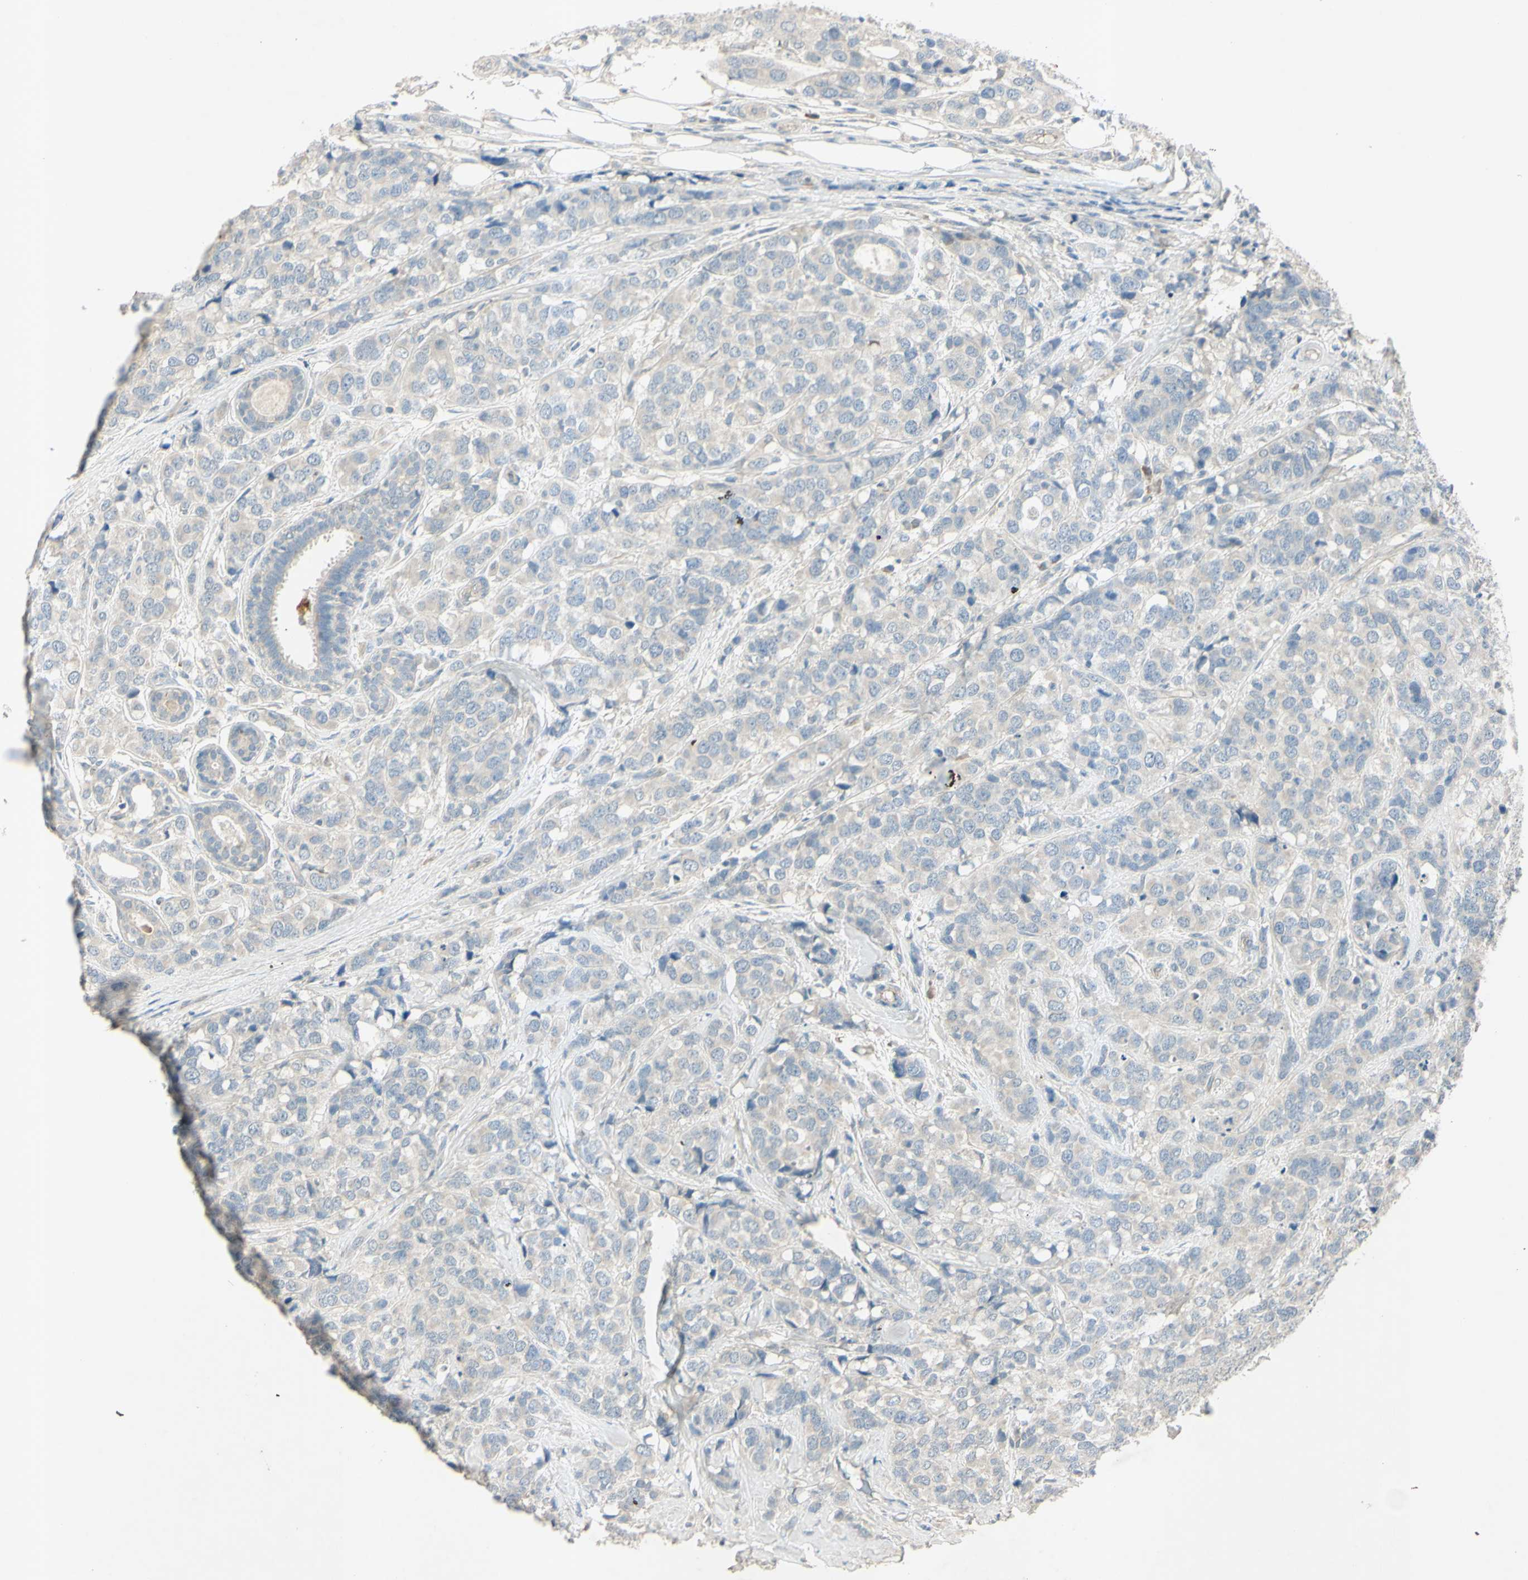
{"staining": {"intensity": "negative", "quantity": "none", "location": "none"}, "tissue": "breast cancer", "cell_type": "Tumor cells", "image_type": "cancer", "snomed": [{"axis": "morphology", "description": "Lobular carcinoma"}, {"axis": "topography", "description": "Breast"}], "caption": "Immunohistochemistry (IHC) of human lobular carcinoma (breast) shows no staining in tumor cells.", "gene": "AATK", "patient": {"sex": "female", "age": 59}}